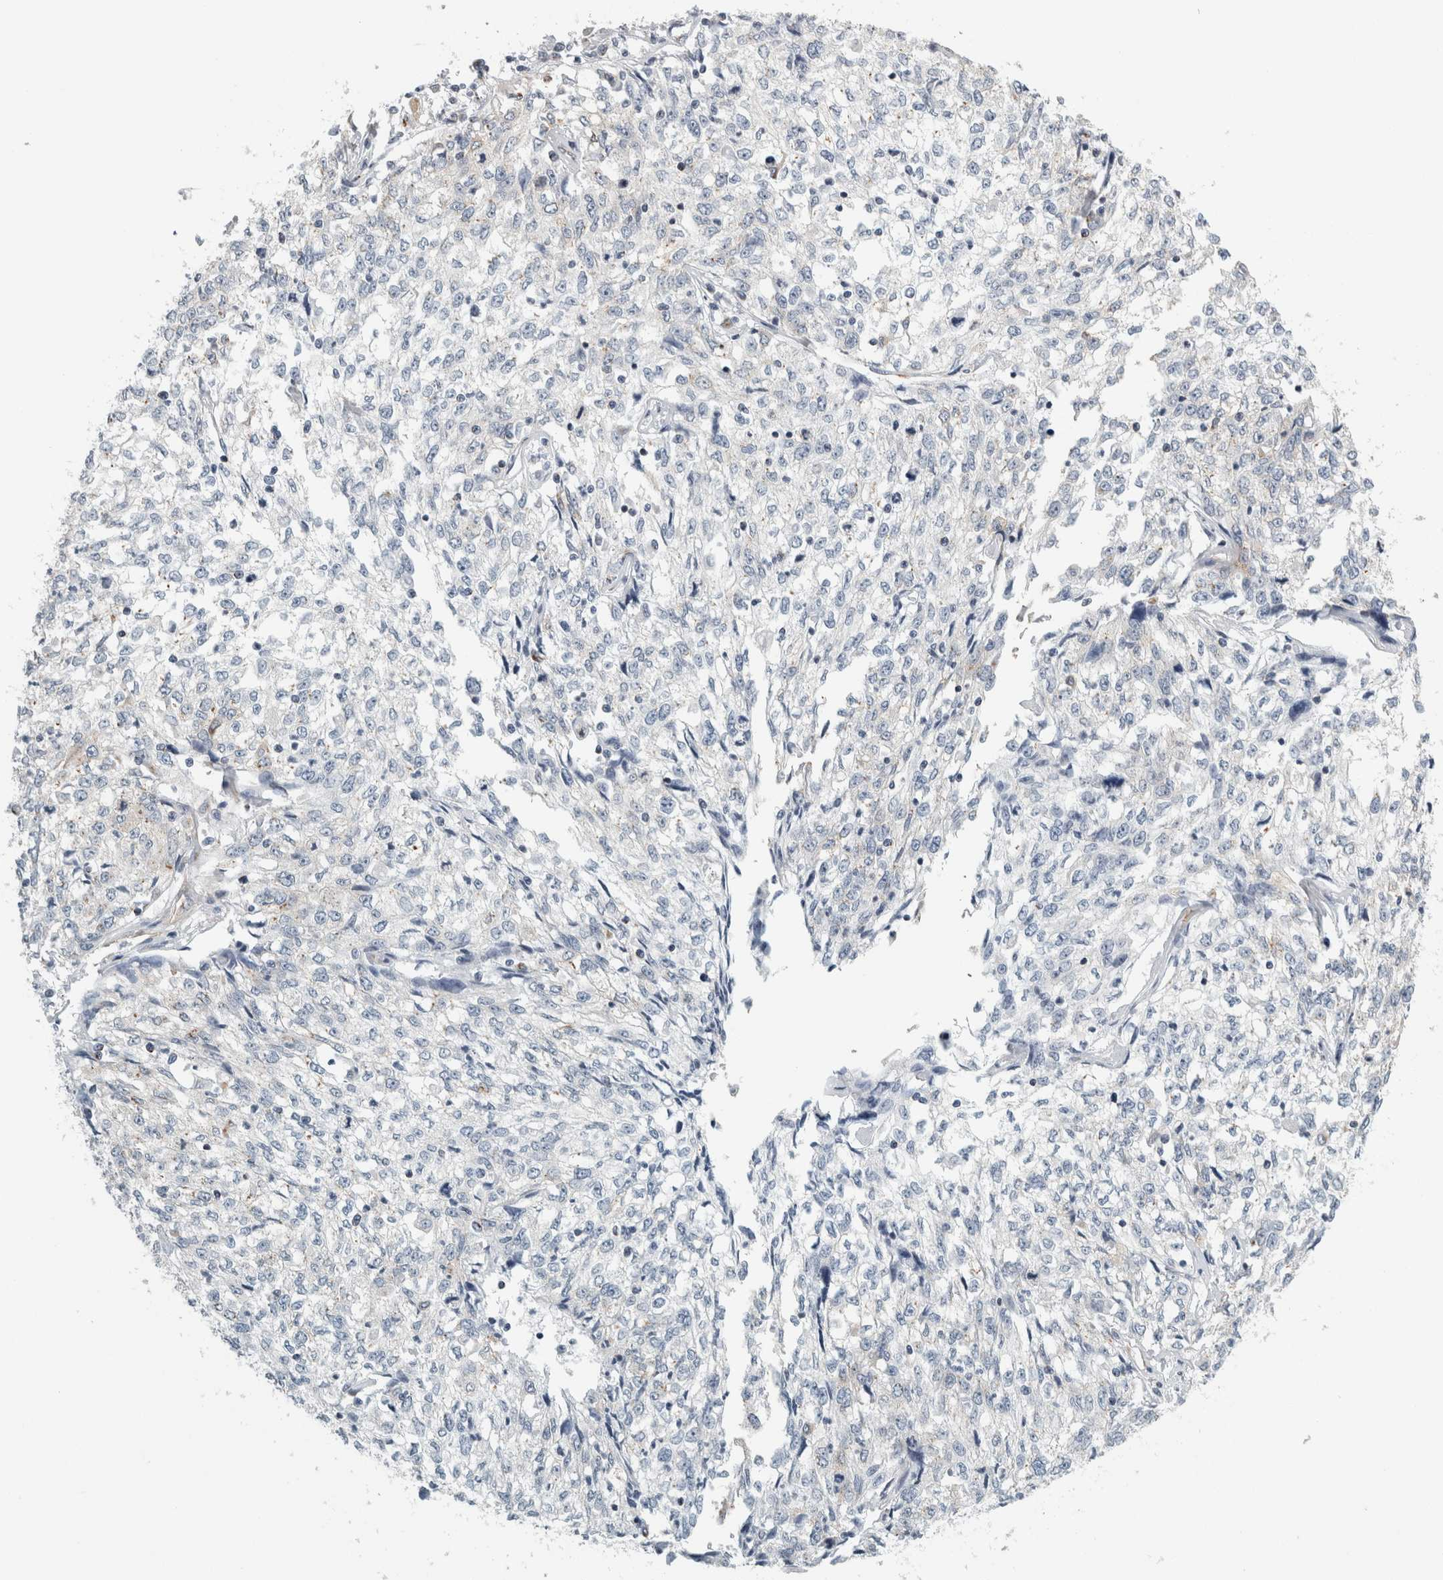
{"staining": {"intensity": "negative", "quantity": "none", "location": "none"}, "tissue": "cervical cancer", "cell_type": "Tumor cells", "image_type": "cancer", "snomed": [{"axis": "morphology", "description": "Squamous cell carcinoma, NOS"}, {"axis": "topography", "description": "Cervix"}], "caption": "The immunohistochemistry (IHC) image has no significant staining in tumor cells of squamous cell carcinoma (cervical) tissue.", "gene": "PEX6", "patient": {"sex": "female", "age": 57}}